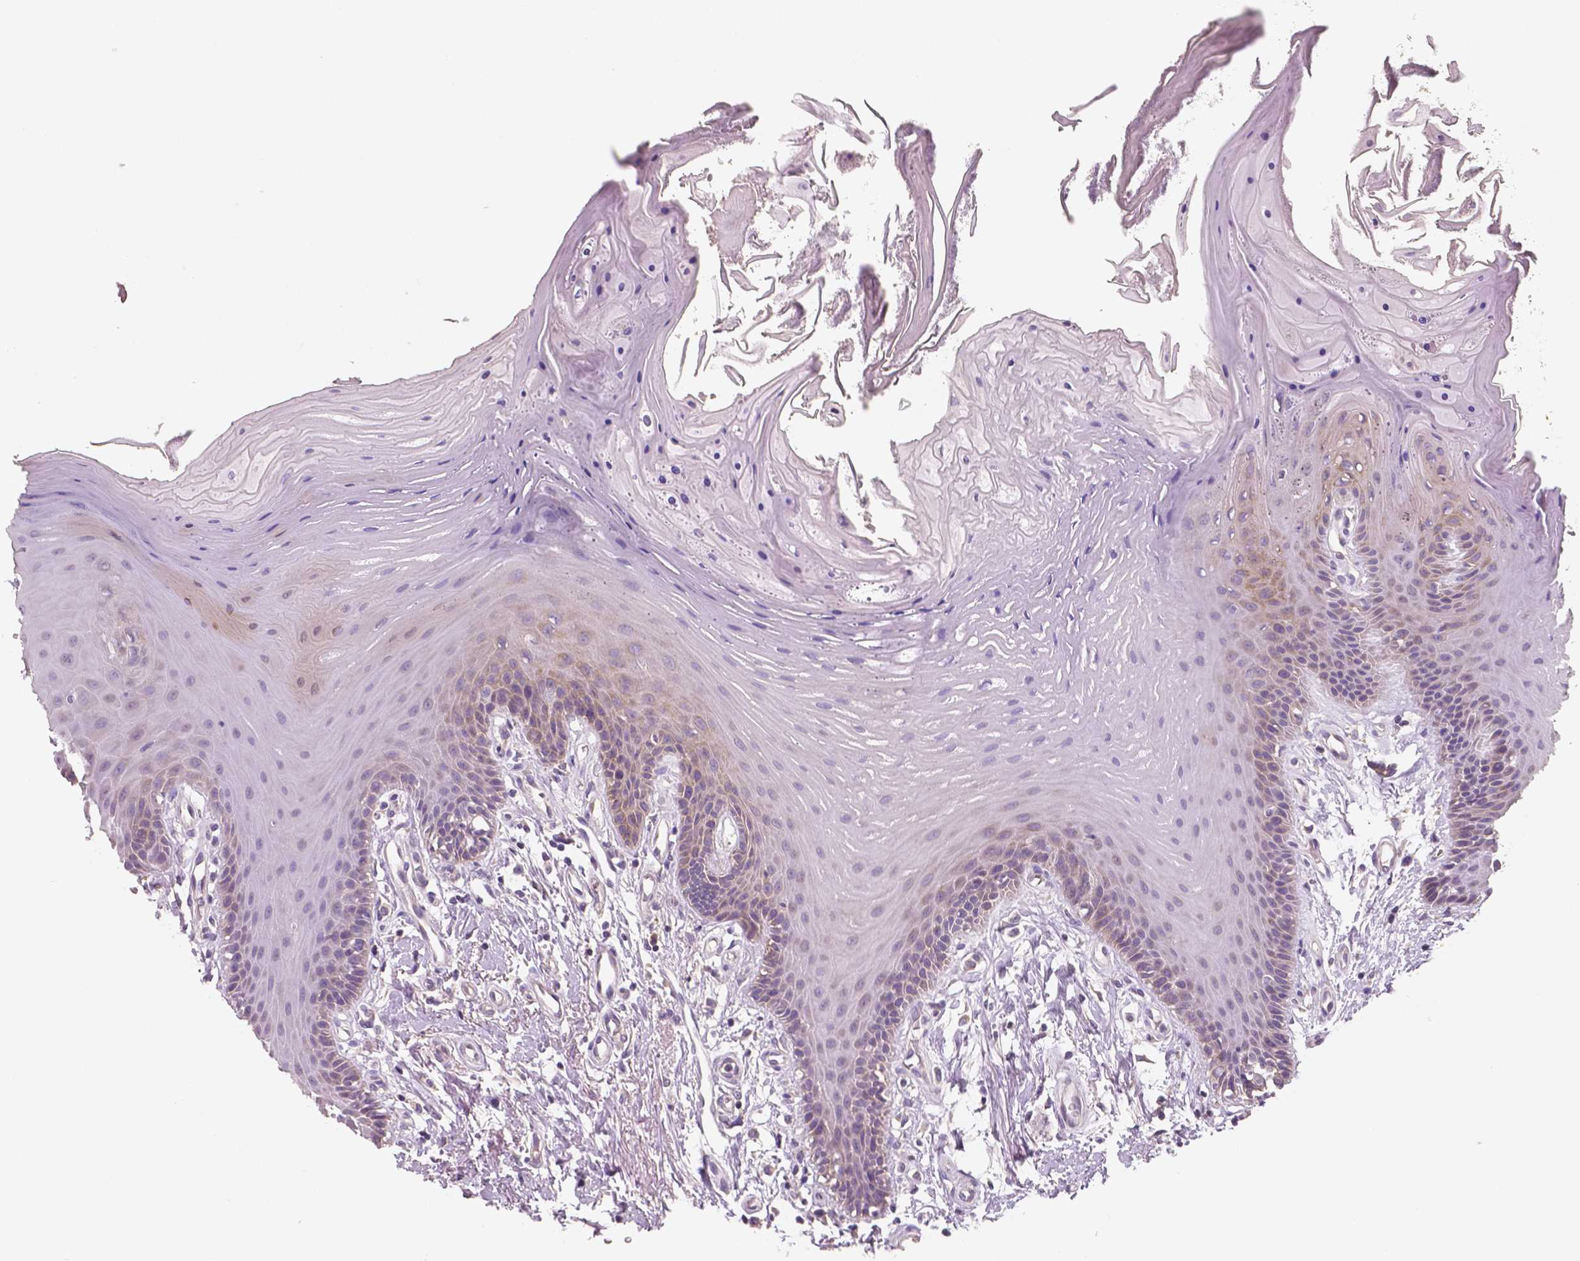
{"staining": {"intensity": "weak", "quantity": "25%-75%", "location": "cytoplasmic/membranous"}, "tissue": "oral mucosa", "cell_type": "Squamous epithelial cells", "image_type": "normal", "snomed": [{"axis": "morphology", "description": "Normal tissue, NOS"}, {"axis": "morphology", "description": "Normal morphology"}, {"axis": "topography", "description": "Oral tissue"}], "caption": "Oral mucosa stained for a protein (brown) shows weak cytoplasmic/membranous positive positivity in about 25%-75% of squamous epithelial cells.", "gene": "LSM14B", "patient": {"sex": "female", "age": 76}}